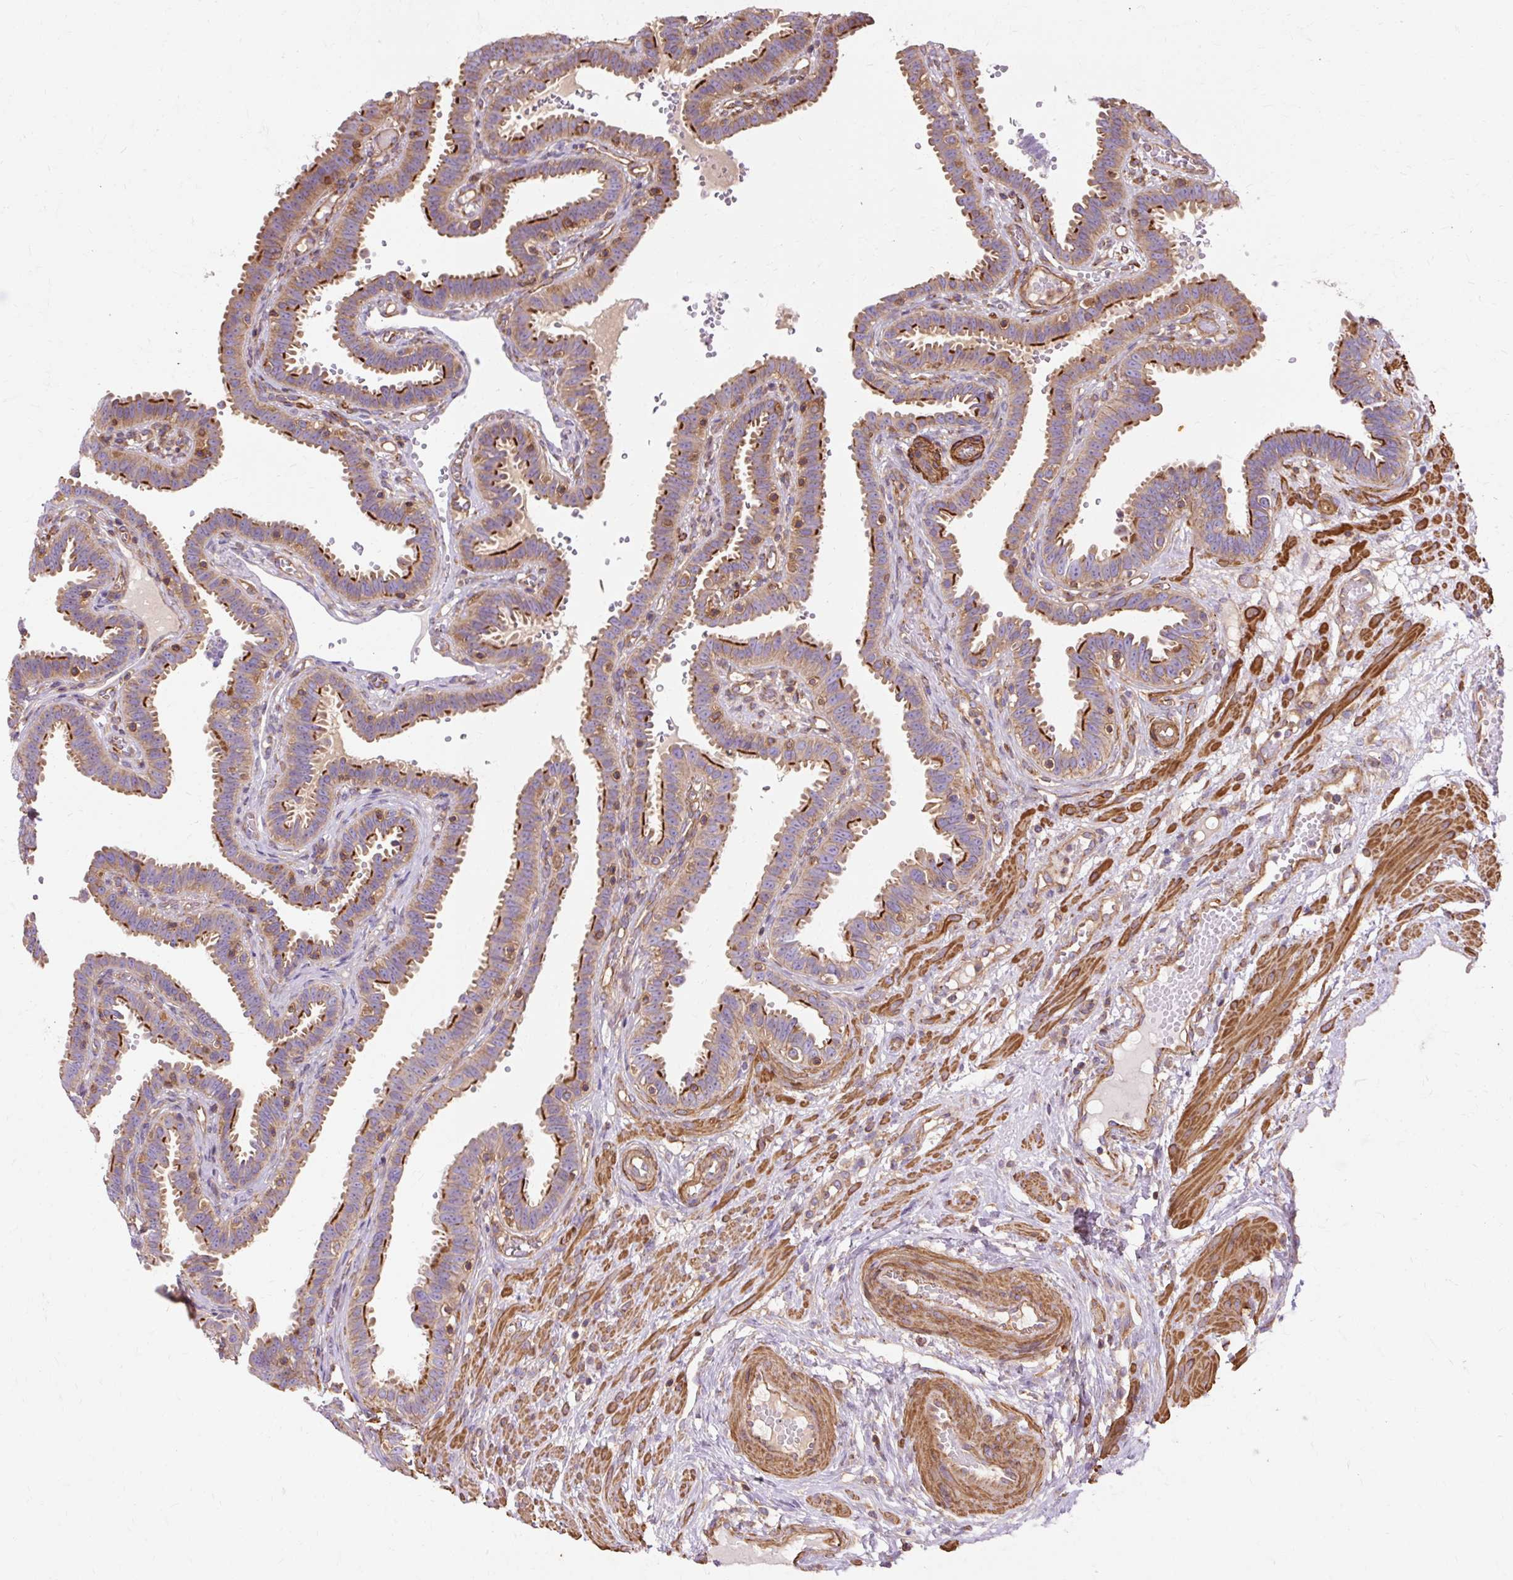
{"staining": {"intensity": "moderate", "quantity": "25%-75%", "location": "cytoplasmic/membranous"}, "tissue": "fallopian tube", "cell_type": "Glandular cells", "image_type": "normal", "snomed": [{"axis": "morphology", "description": "Normal tissue, NOS"}, {"axis": "topography", "description": "Fallopian tube"}], "caption": "IHC staining of normal fallopian tube, which shows medium levels of moderate cytoplasmic/membranous expression in about 25%-75% of glandular cells indicating moderate cytoplasmic/membranous protein staining. The staining was performed using DAB (brown) for protein detection and nuclei were counterstained in hematoxylin (blue).", "gene": "TBC1D2B", "patient": {"sex": "female", "age": 37}}